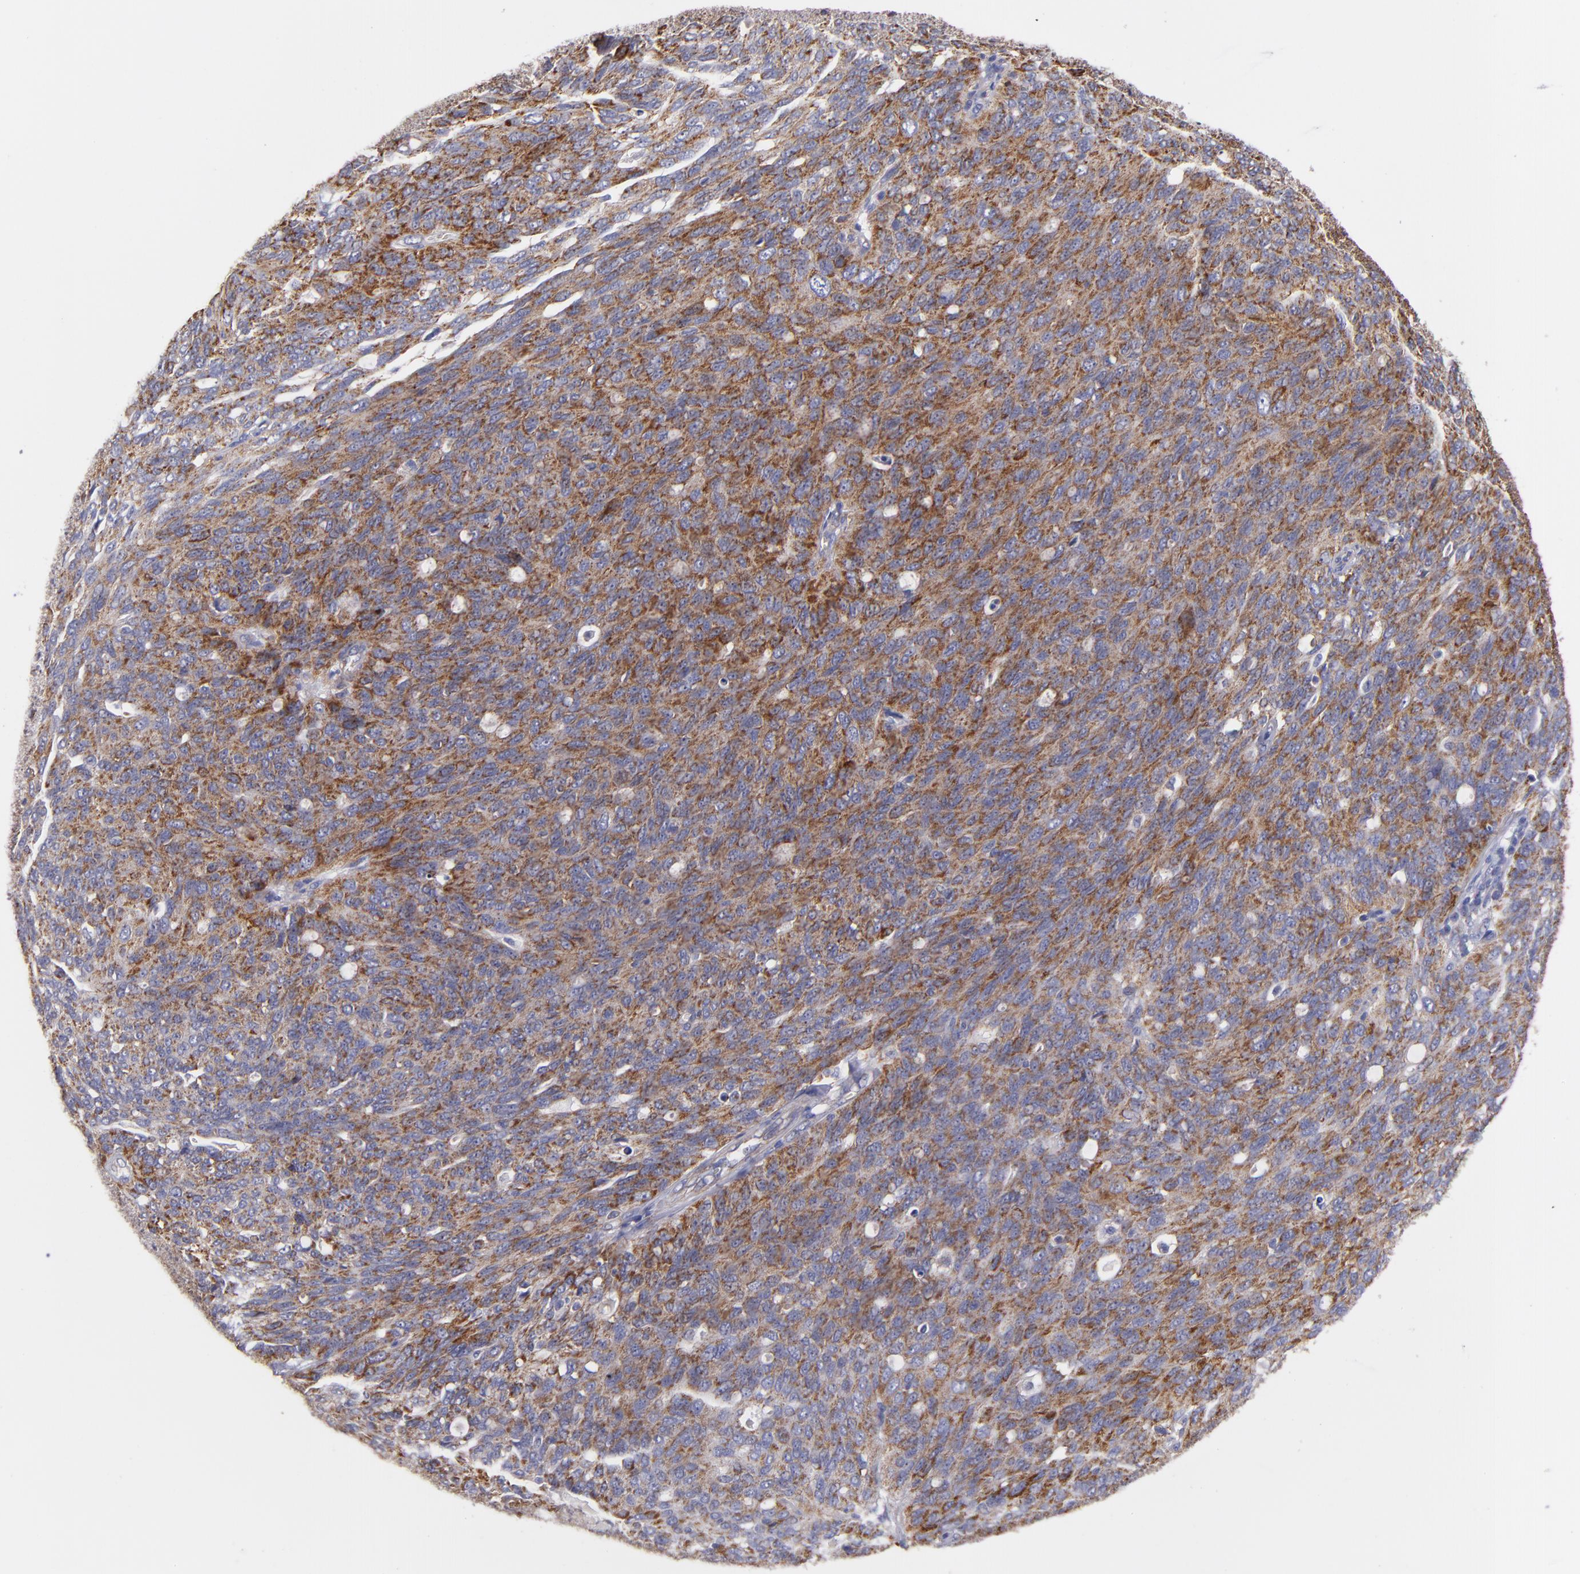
{"staining": {"intensity": "moderate", "quantity": ">75%", "location": "cytoplasmic/membranous"}, "tissue": "ovarian cancer", "cell_type": "Tumor cells", "image_type": "cancer", "snomed": [{"axis": "morphology", "description": "Carcinoma, endometroid"}, {"axis": "topography", "description": "Ovary"}], "caption": "This micrograph reveals immunohistochemistry (IHC) staining of human ovarian cancer, with medium moderate cytoplasmic/membranous expression in about >75% of tumor cells.", "gene": "CLTA", "patient": {"sex": "female", "age": 60}}